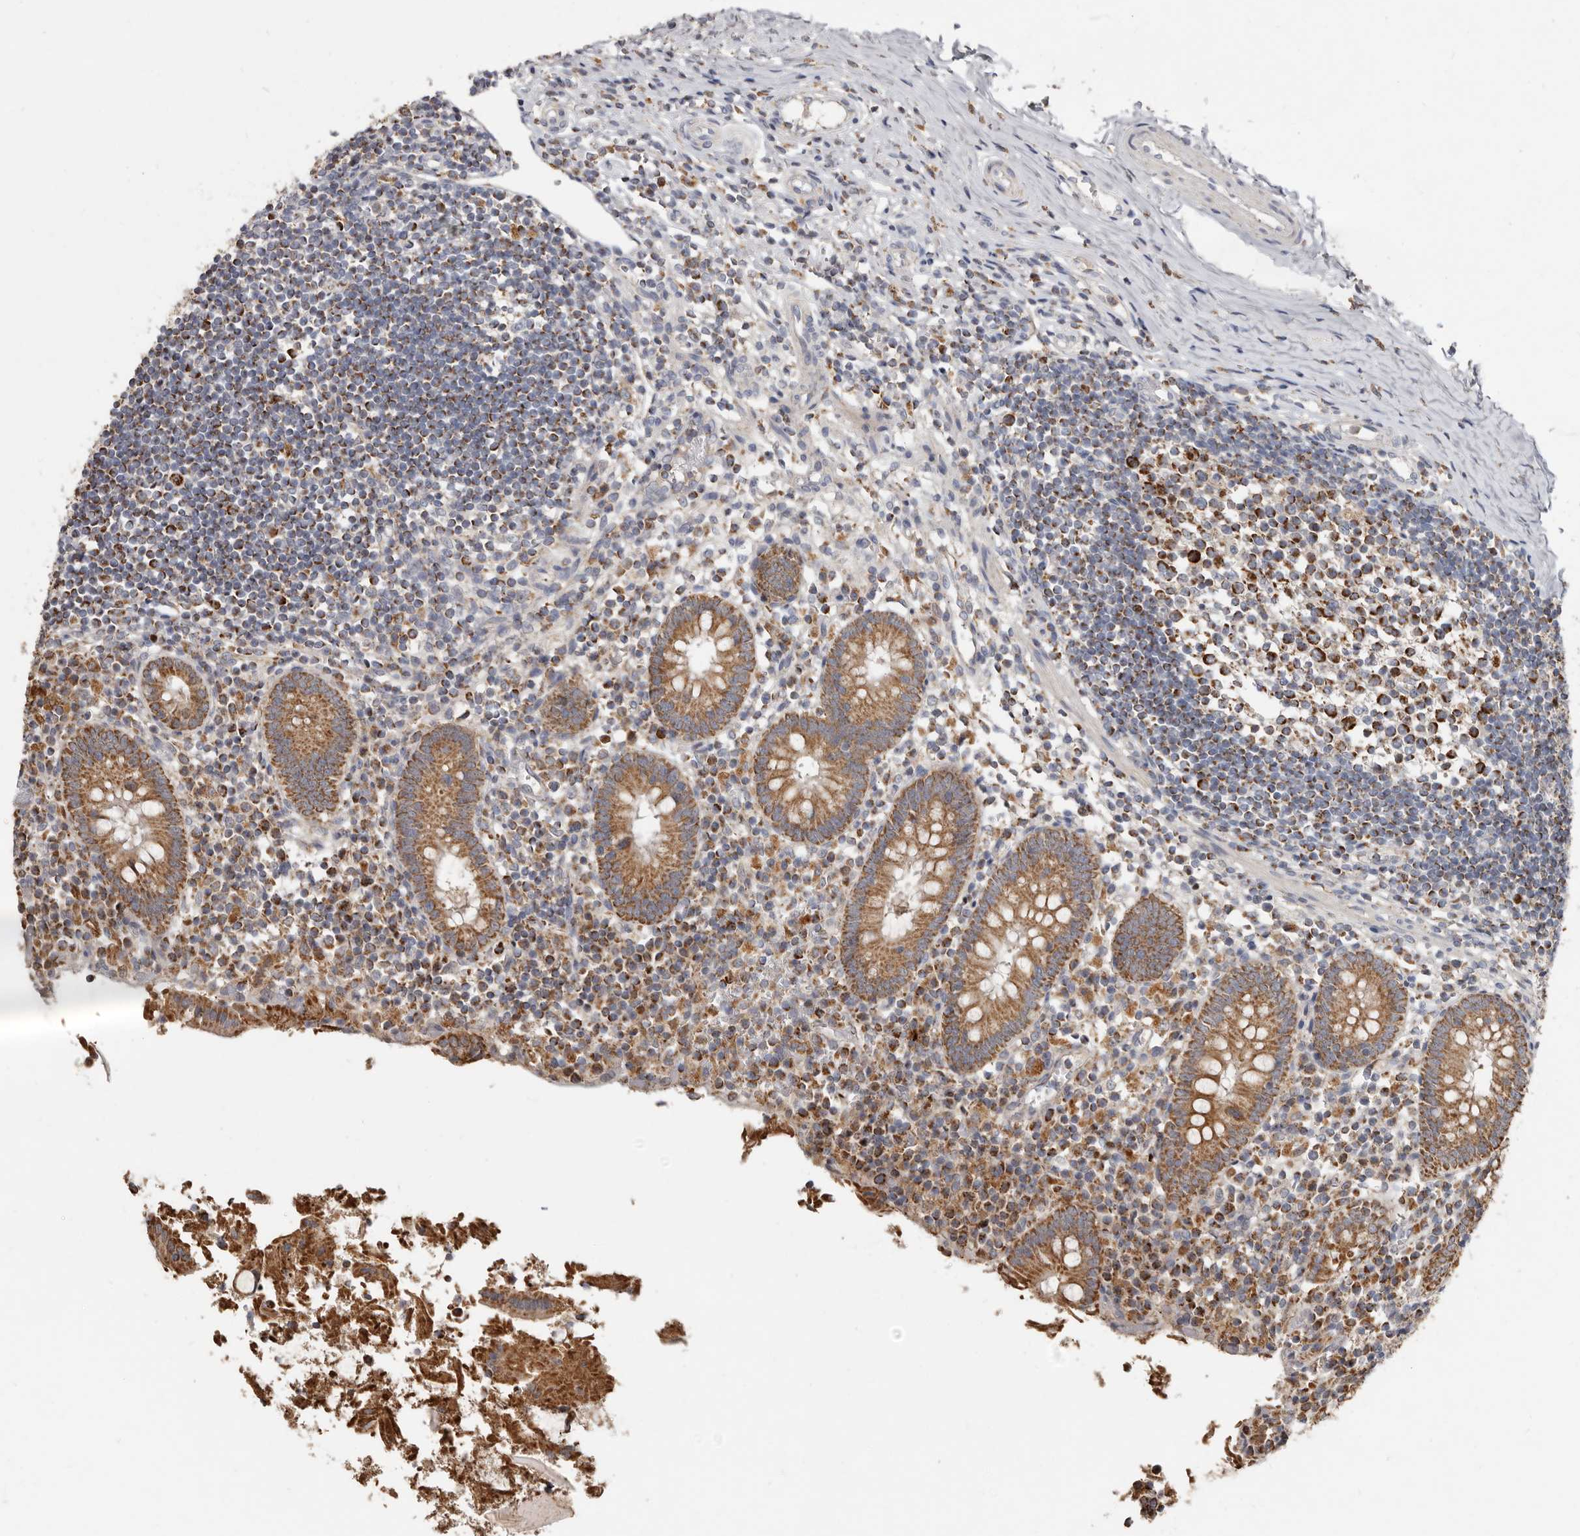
{"staining": {"intensity": "moderate", "quantity": ">75%", "location": "cytoplasmic/membranous"}, "tissue": "appendix", "cell_type": "Glandular cells", "image_type": "normal", "snomed": [{"axis": "morphology", "description": "Normal tissue, NOS"}, {"axis": "topography", "description": "Appendix"}], "caption": "DAB immunohistochemical staining of normal appendix displays moderate cytoplasmic/membranous protein staining in about >75% of glandular cells.", "gene": "KIF26B", "patient": {"sex": "female", "age": 17}}